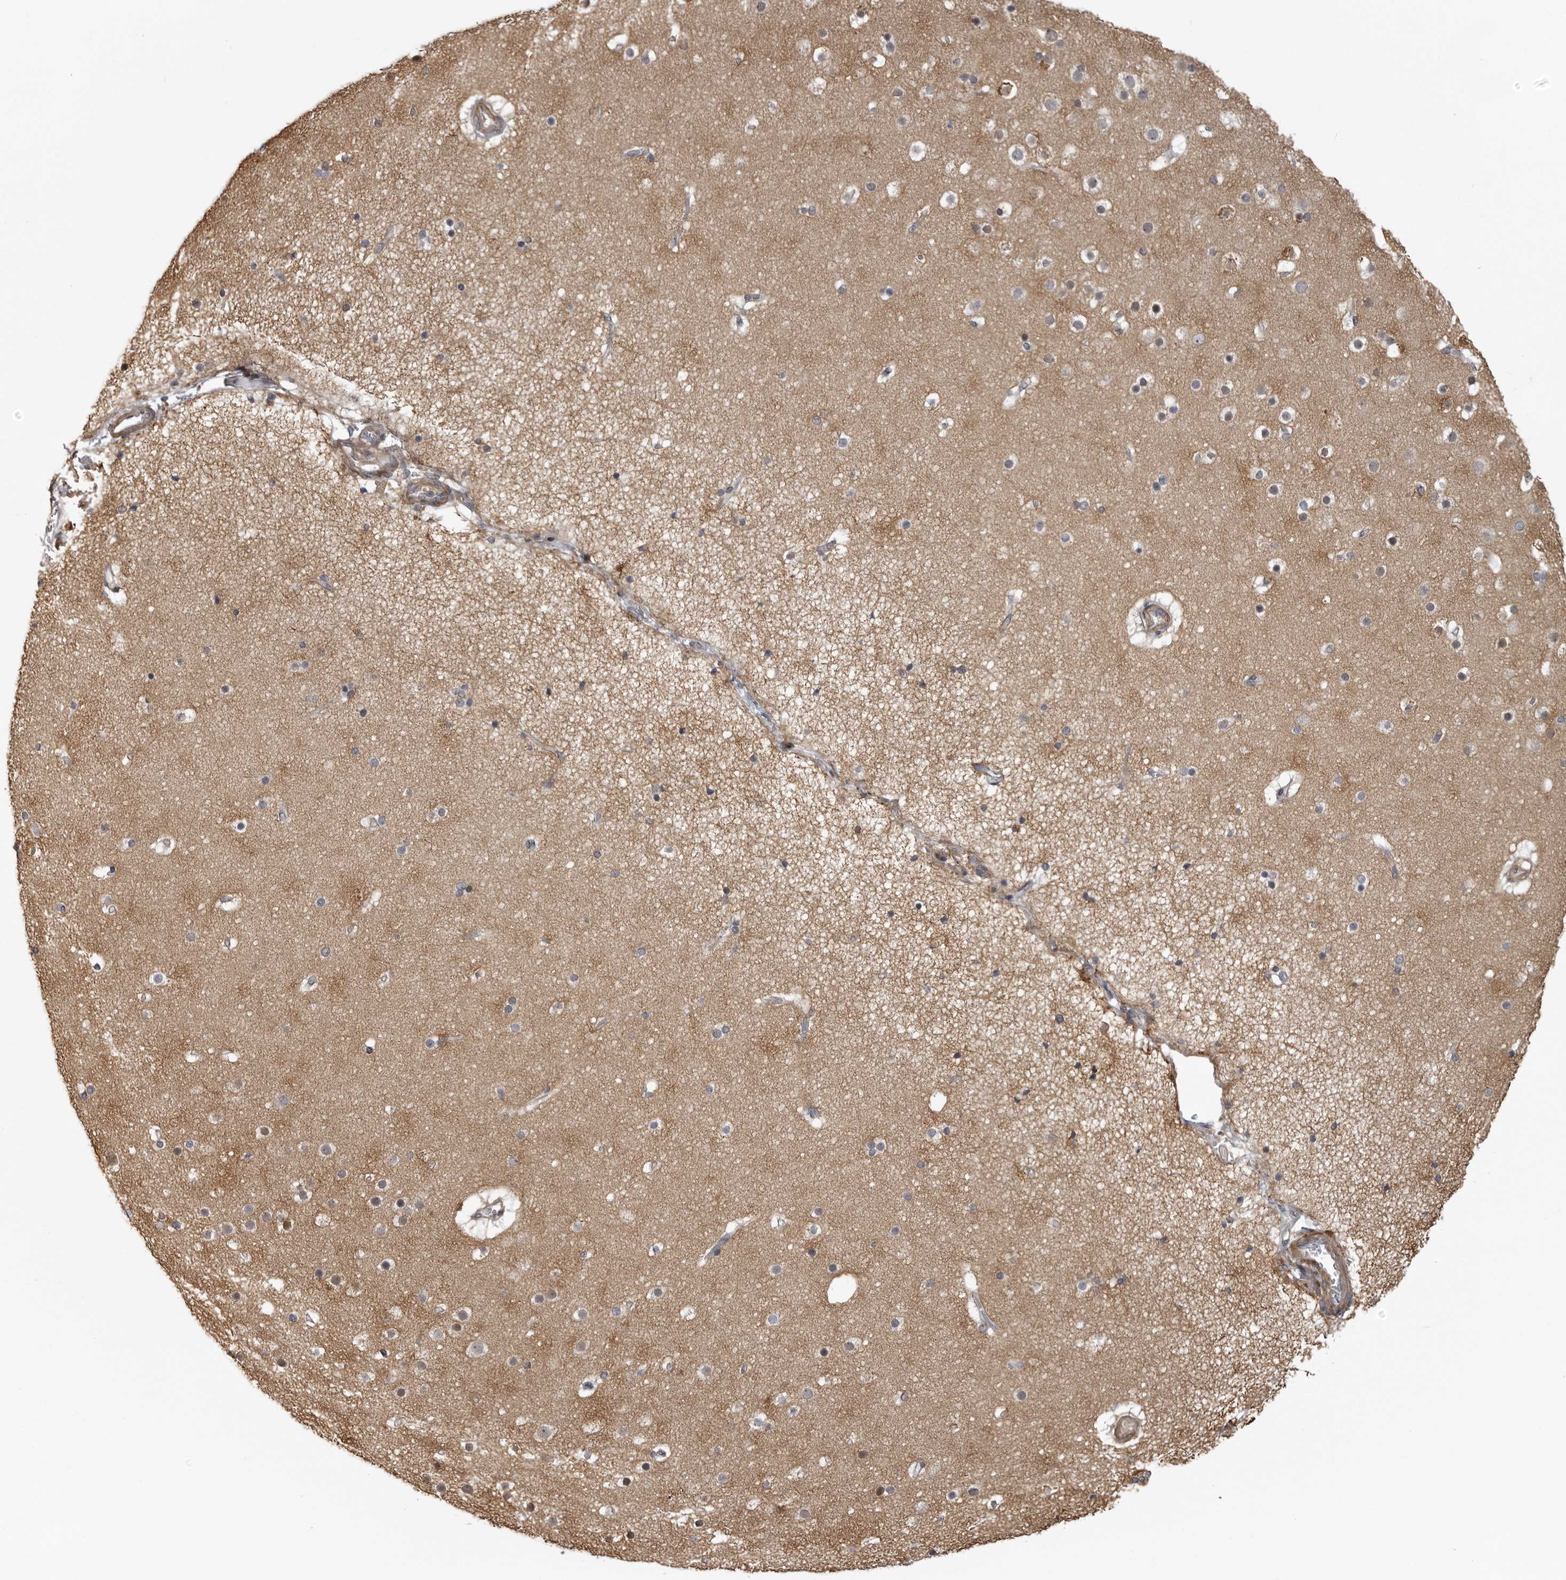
{"staining": {"intensity": "weak", "quantity": ">75%", "location": "cytoplasmic/membranous"}, "tissue": "cerebral cortex", "cell_type": "Endothelial cells", "image_type": "normal", "snomed": [{"axis": "morphology", "description": "Normal tissue, NOS"}, {"axis": "topography", "description": "Cerebral cortex"}], "caption": "A brown stain highlights weak cytoplasmic/membranous positivity of a protein in endothelial cells of unremarkable cerebral cortex.", "gene": "ZNRF1", "patient": {"sex": "male", "age": 57}}